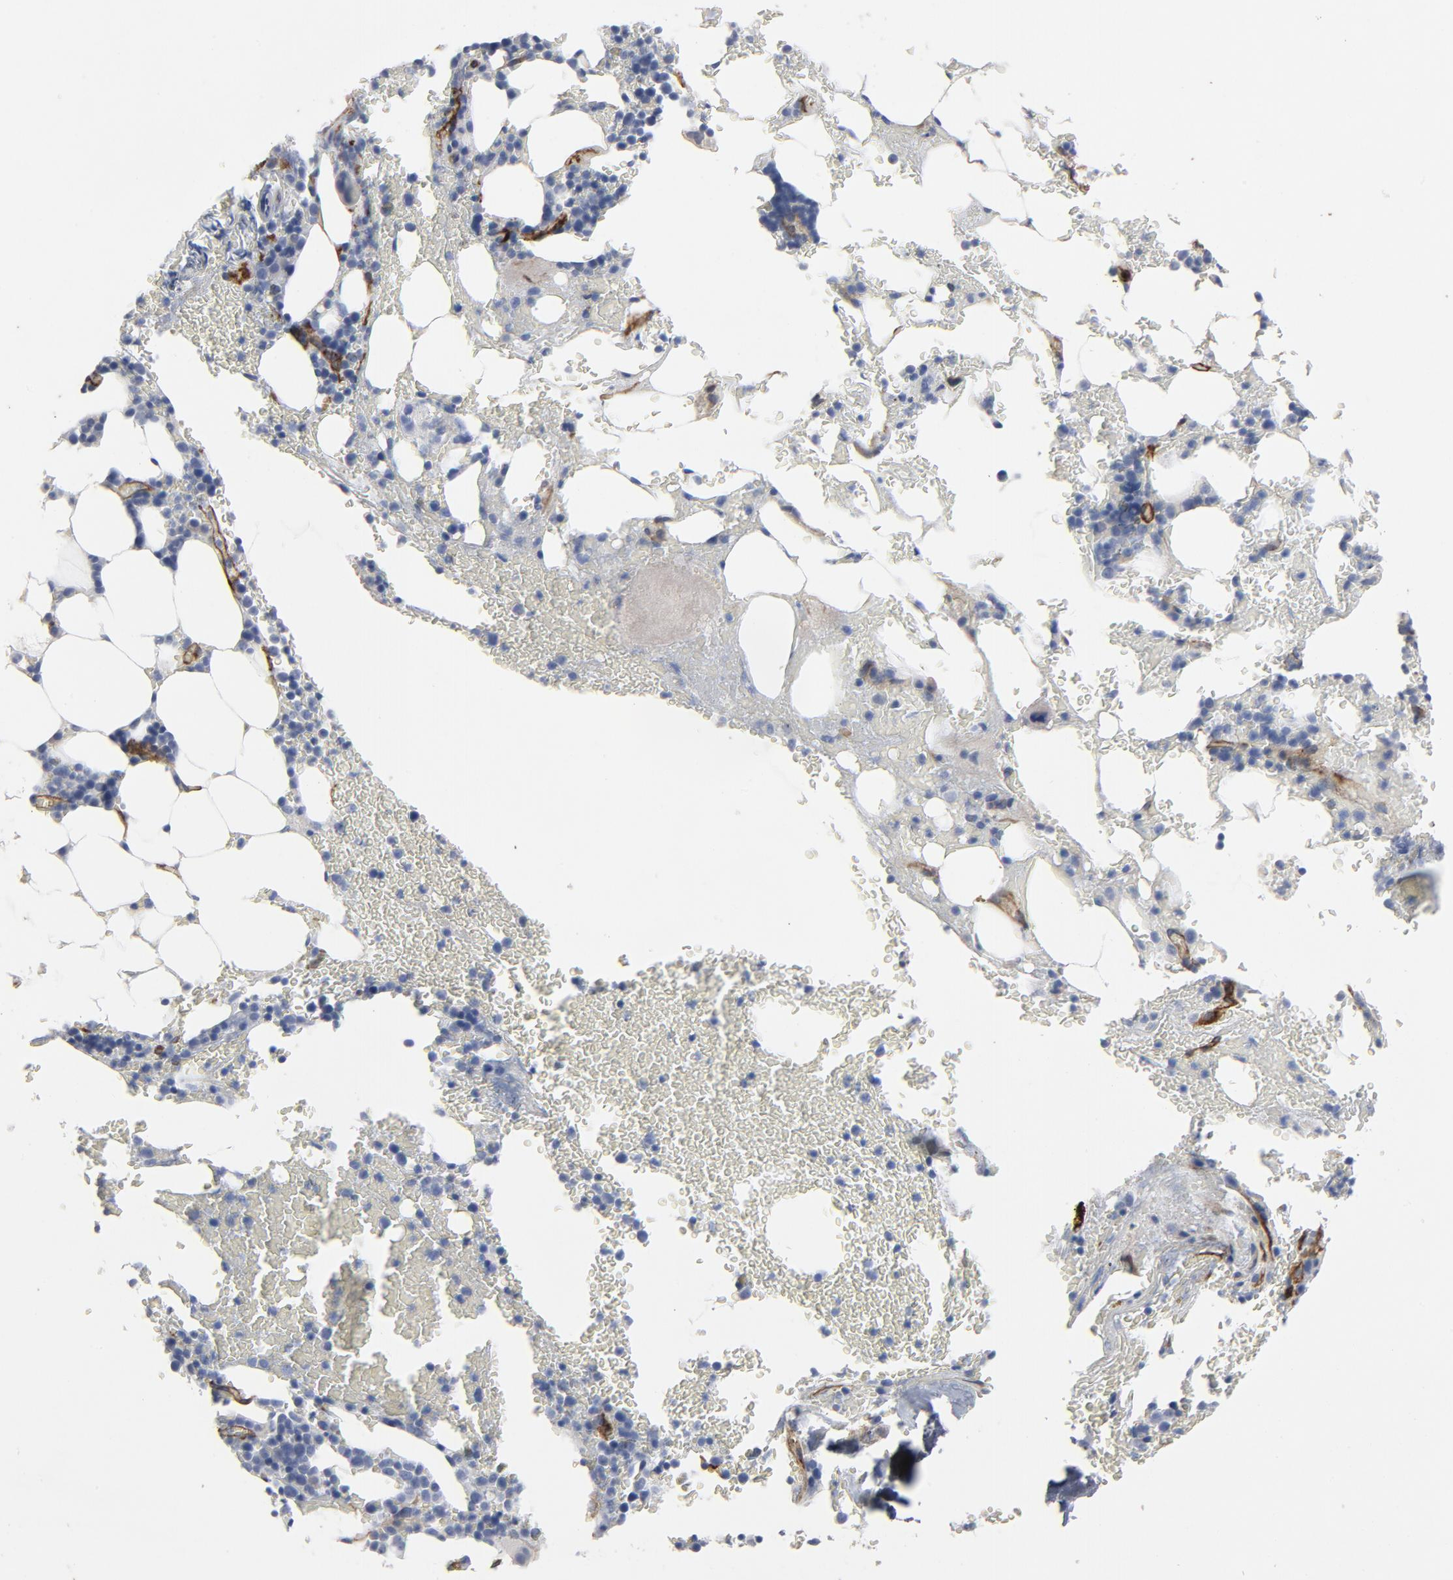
{"staining": {"intensity": "negative", "quantity": "none", "location": "none"}, "tissue": "bone marrow", "cell_type": "Hematopoietic cells", "image_type": "normal", "snomed": [{"axis": "morphology", "description": "Normal tissue, NOS"}, {"axis": "topography", "description": "Bone marrow"}], "caption": "This is an immunohistochemistry (IHC) image of benign bone marrow. There is no staining in hematopoietic cells.", "gene": "KDR", "patient": {"sex": "female", "age": 73}}